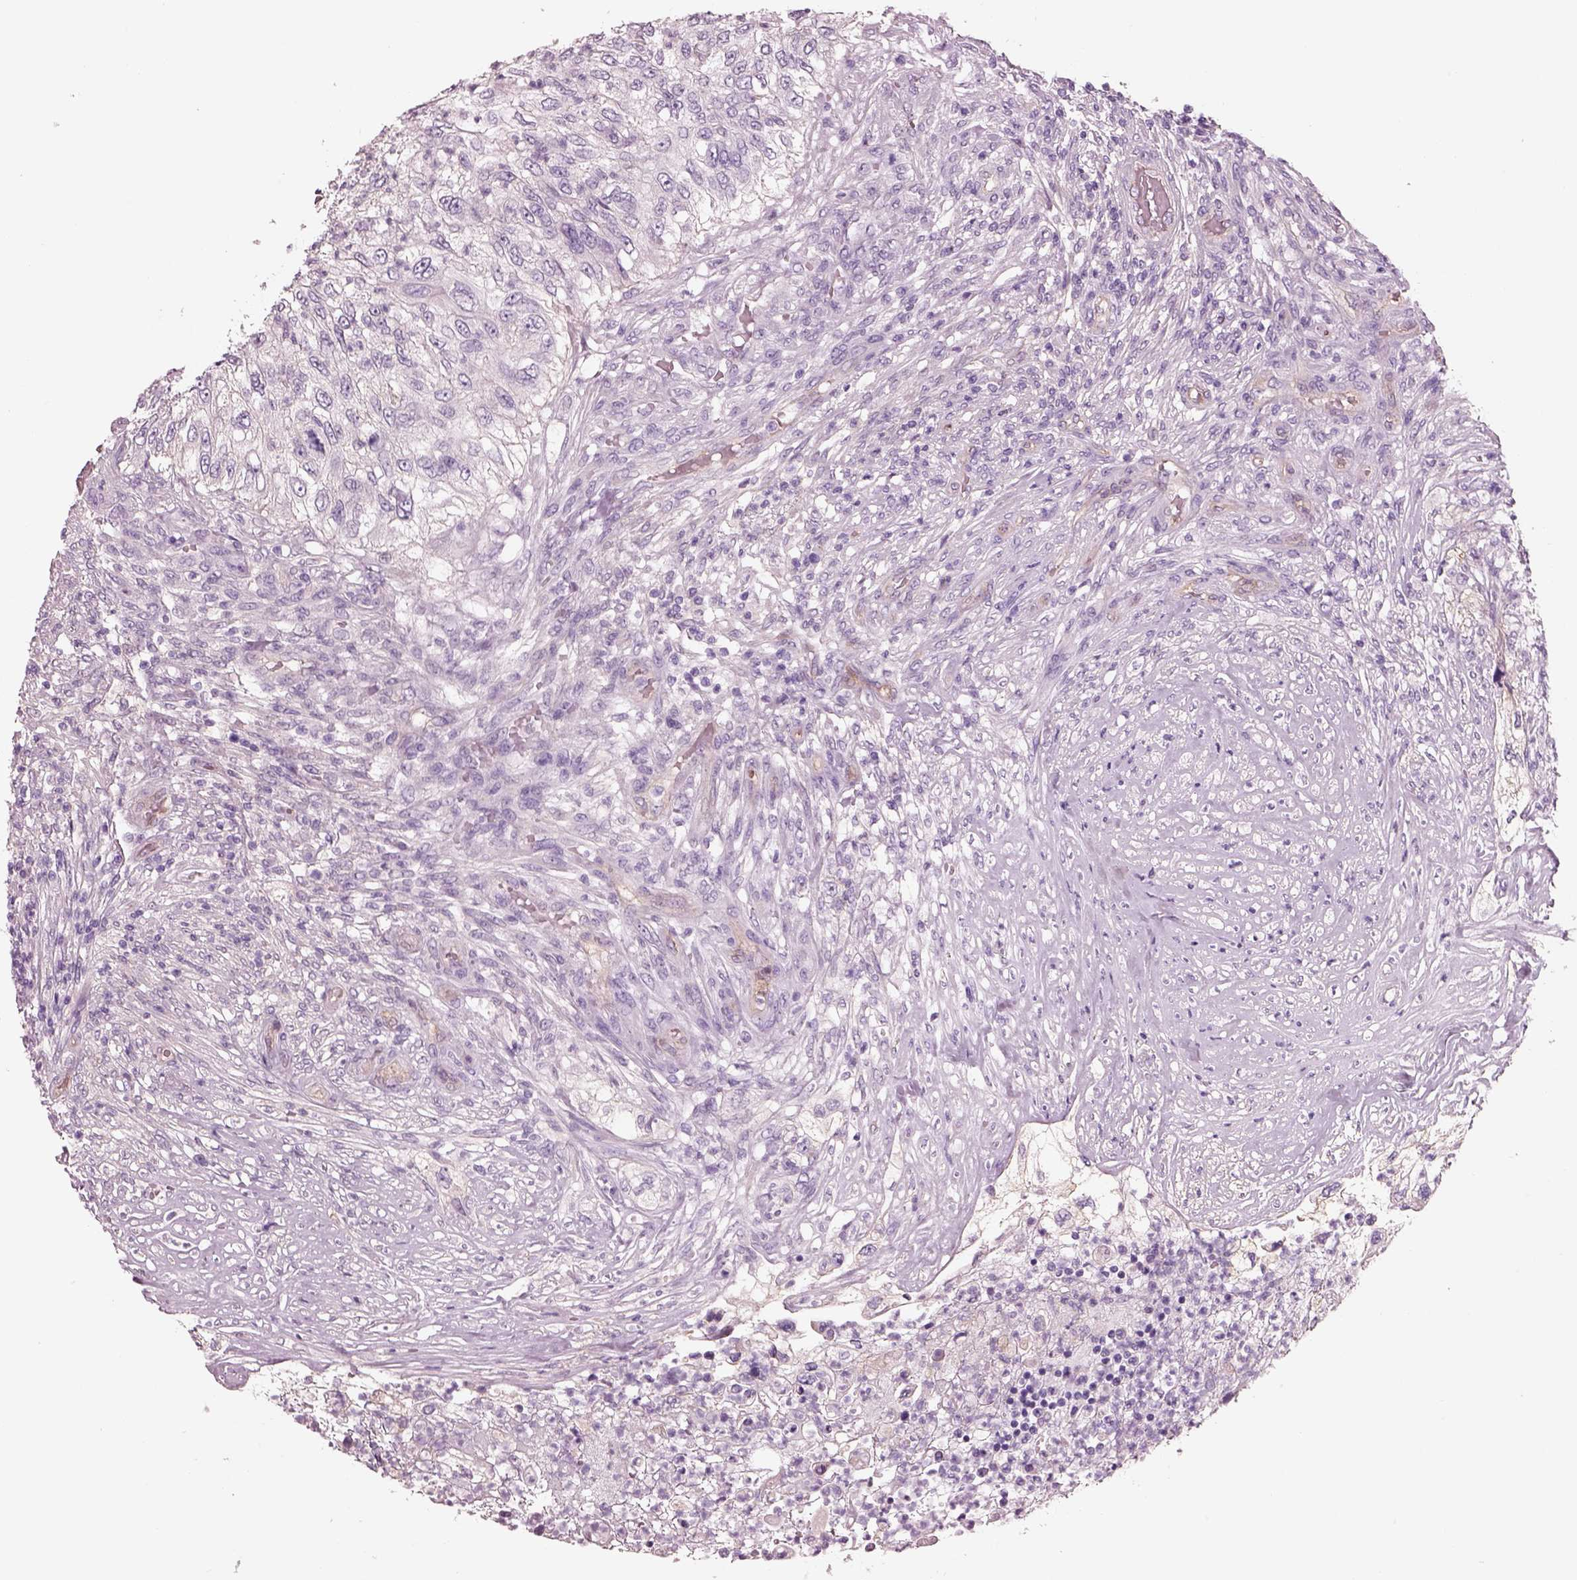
{"staining": {"intensity": "negative", "quantity": "none", "location": "none"}, "tissue": "urothelial cancer", "cell_type": "Tumor cells", "image_type": "cancer", "snomed": [{"axis": "morphology", "description": "Urothelial carcinoma, High grade"}, {"axis": "topography", "description": "Urinary bladder"}], "caption": "Immunohistochemical staining of human high-grade urothelial carcinoma shows no significant expression in tumor cells.", "gene": "IGLL1", "patient": {"sex": "female", "age": 60}}